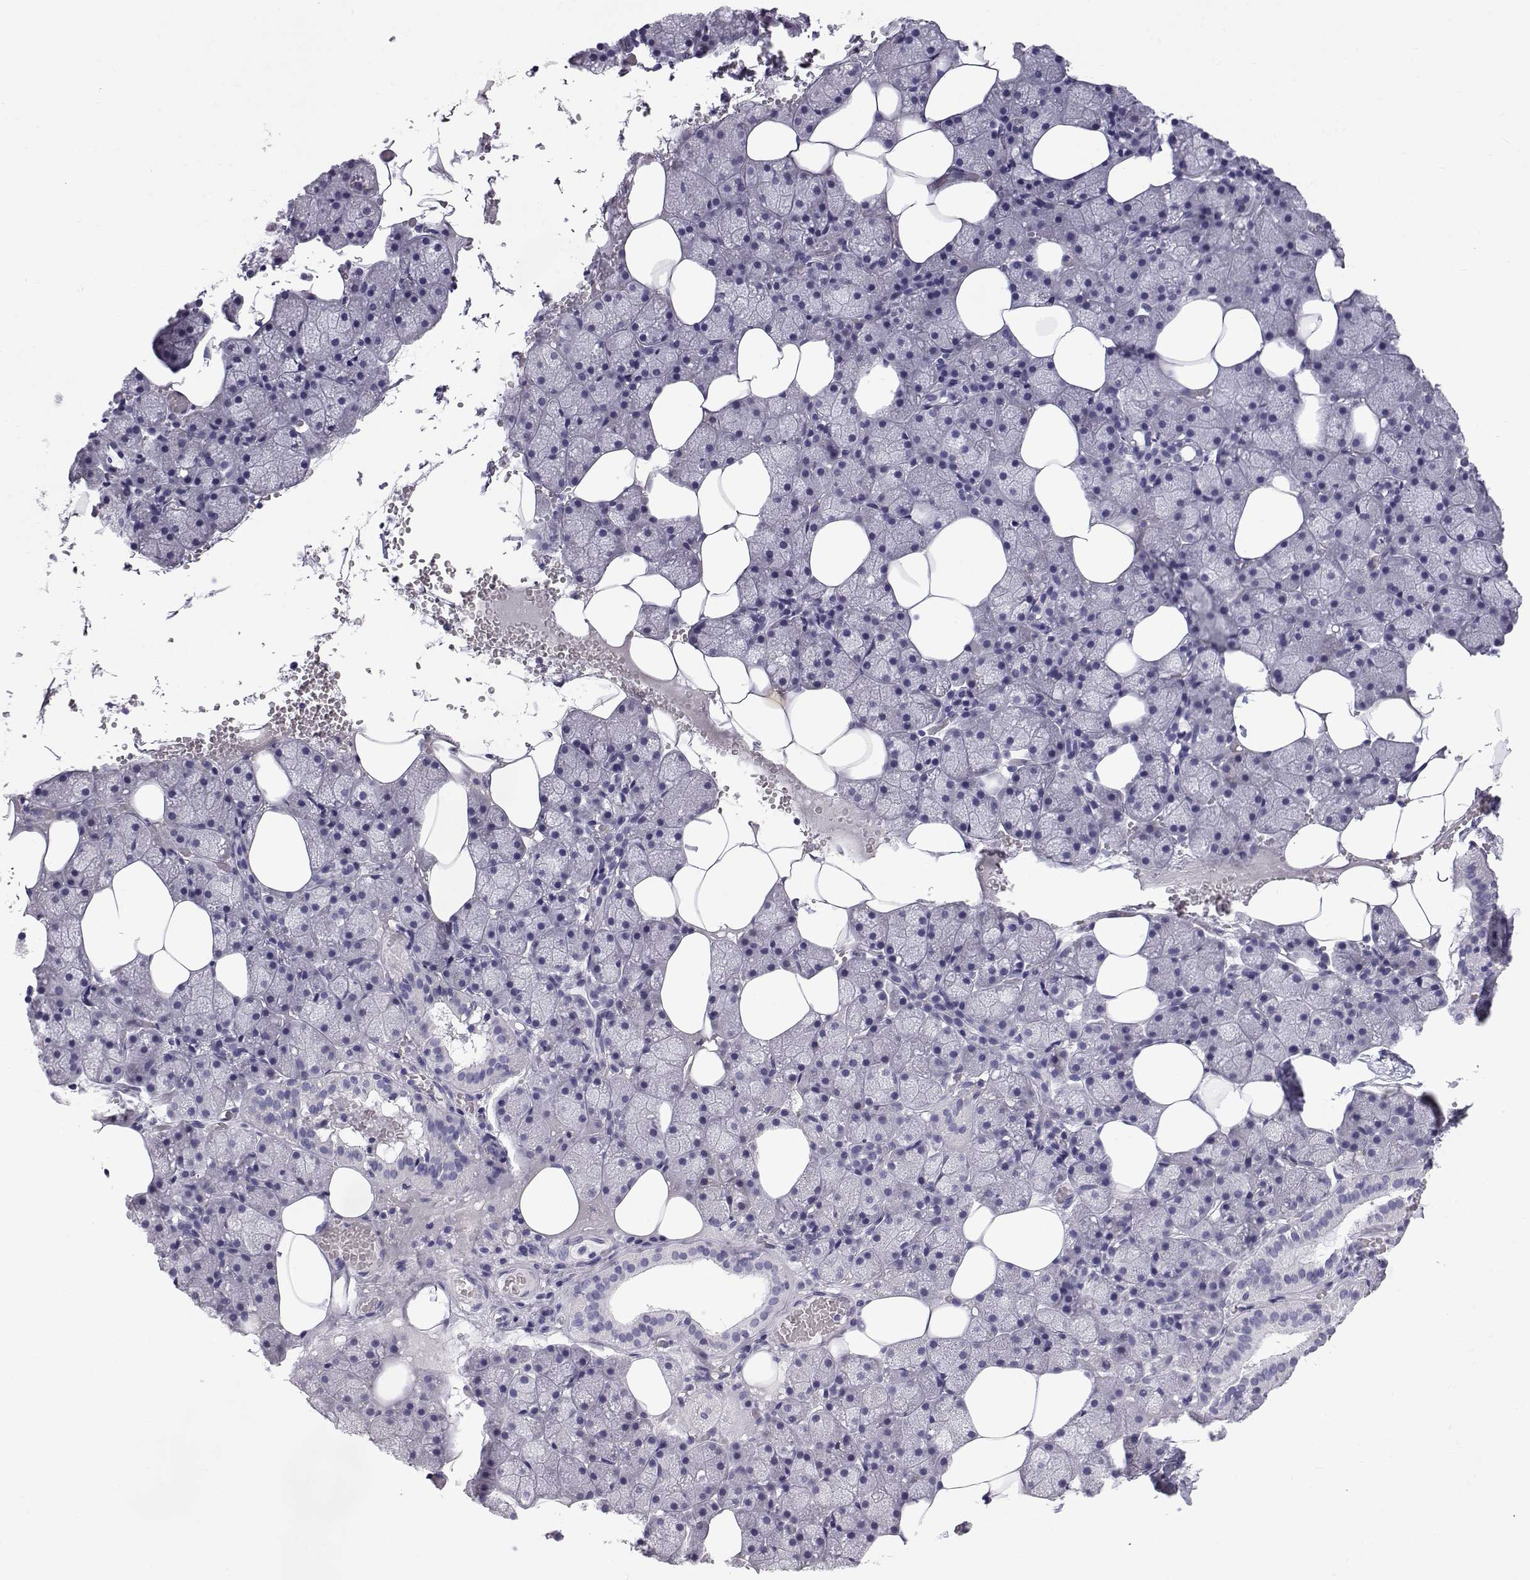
{"staining": {"intensity": "negative", "quantity": "none", "location": "none"}, "tissue": "salivary gland", "cell_type": "Glandular cells", "image_type": "normal", "snomed": [{"axis": "morphology", "description": "Normal tissue, NOS"}, {"axis": "topography", "description": "Salivary gland"}], "caption": "There is no significant staining in glandular cells of salivary gland. The staining was performed using DAB to visualize the protein expression in brown, while the nuclei were stained in blue with hematoxylin (Magnification: 20x).", "gene": "RNASE12", "patient": {"sex": "male", "age": 38}}